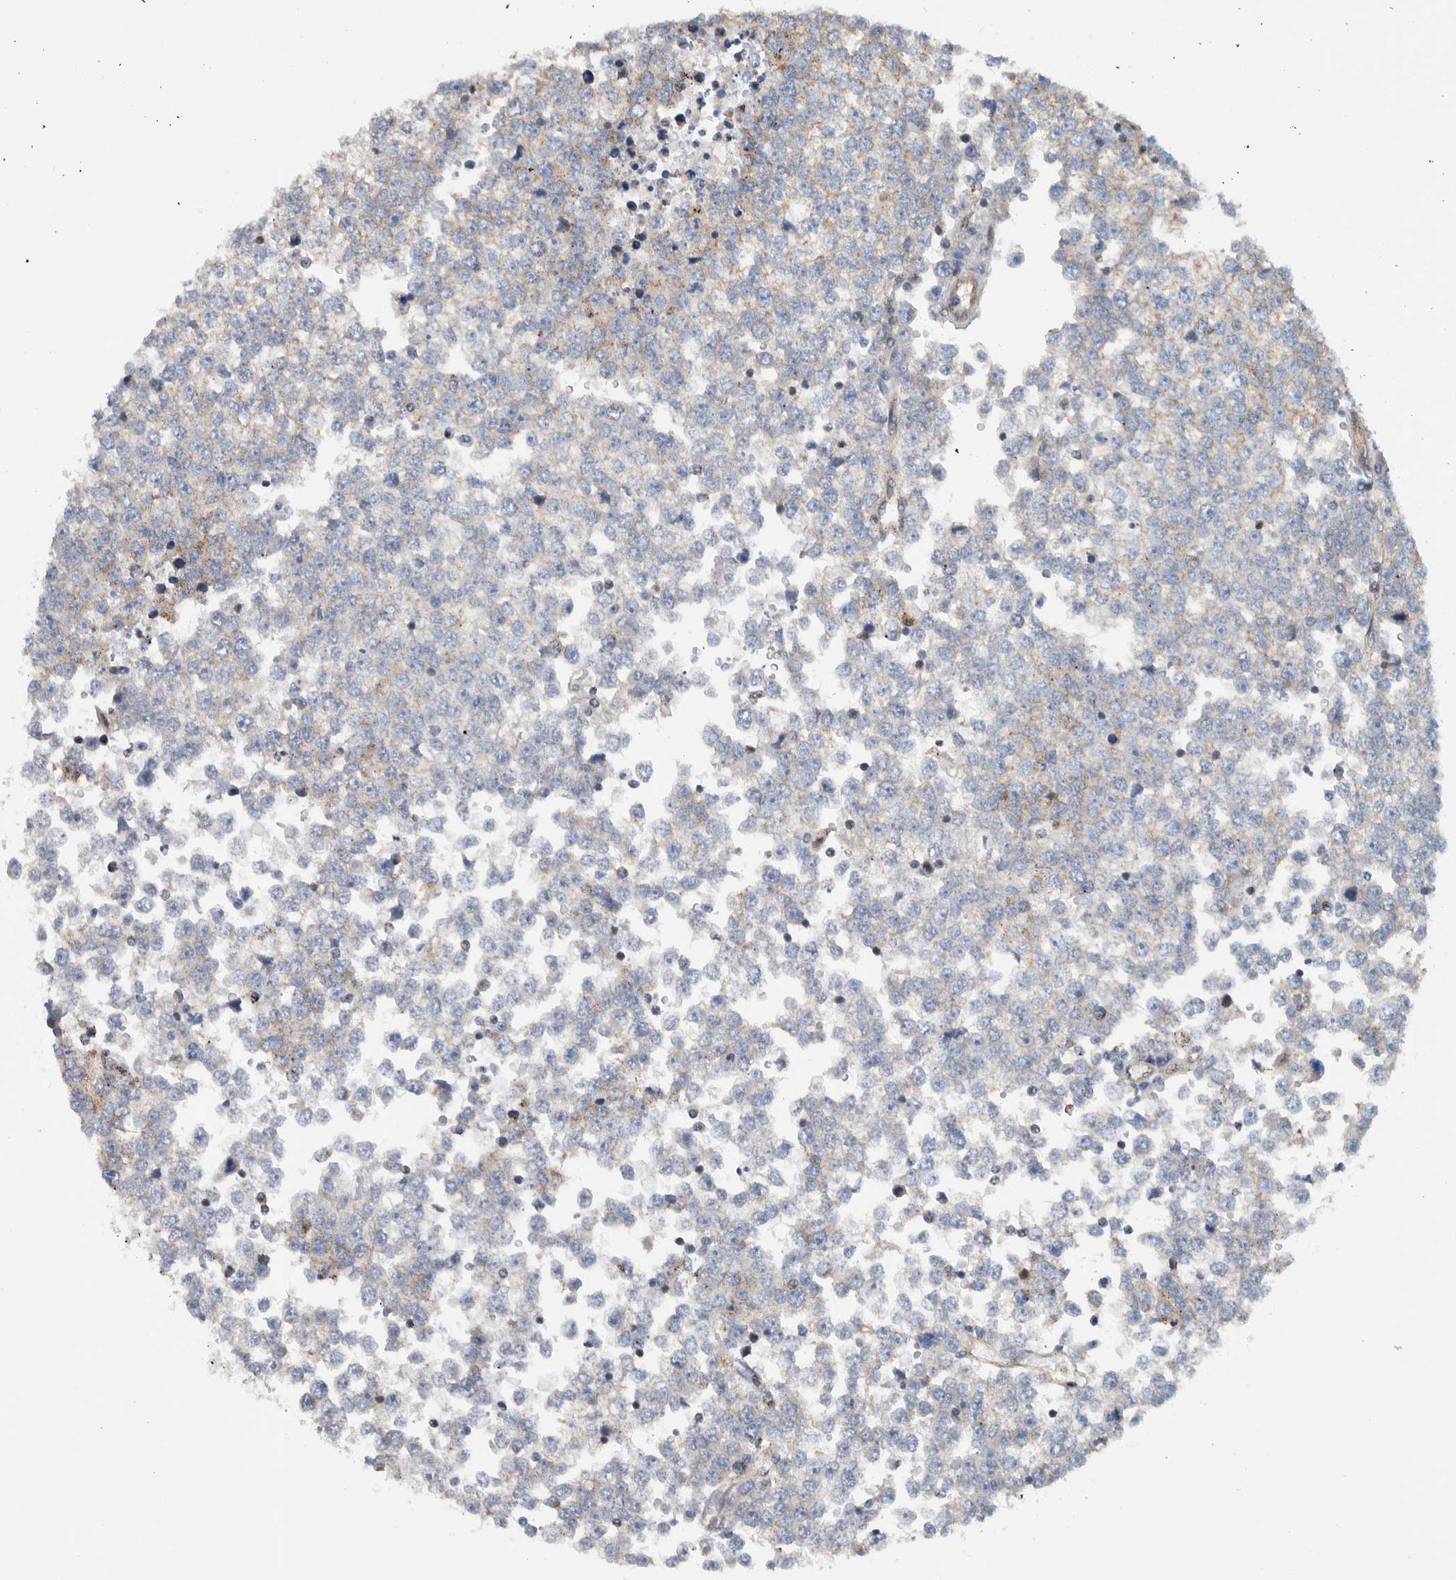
{"staining": {"intensity": "weak", "quantity": "<25%", "location": "cytoplasmic/membranous"}, "tissue": "testis cancer", "cell_type": "Tumor cells", "image_type": "cancer", "snomed": [{"axis": "morphology", "description": "Seminoma, NOS"}, {"axis": "topography", "description": "Testis"}], "caption": "DAB immunohistochemical staining of human testis seminoma exhibits no significant staining in tumor cells. (DAB (3,3'-diaminobenzidine) immunohistochemistry (IHC), high magnification).", "gene": "MSL1", "patient": {"sex": "male", "age": 65}}